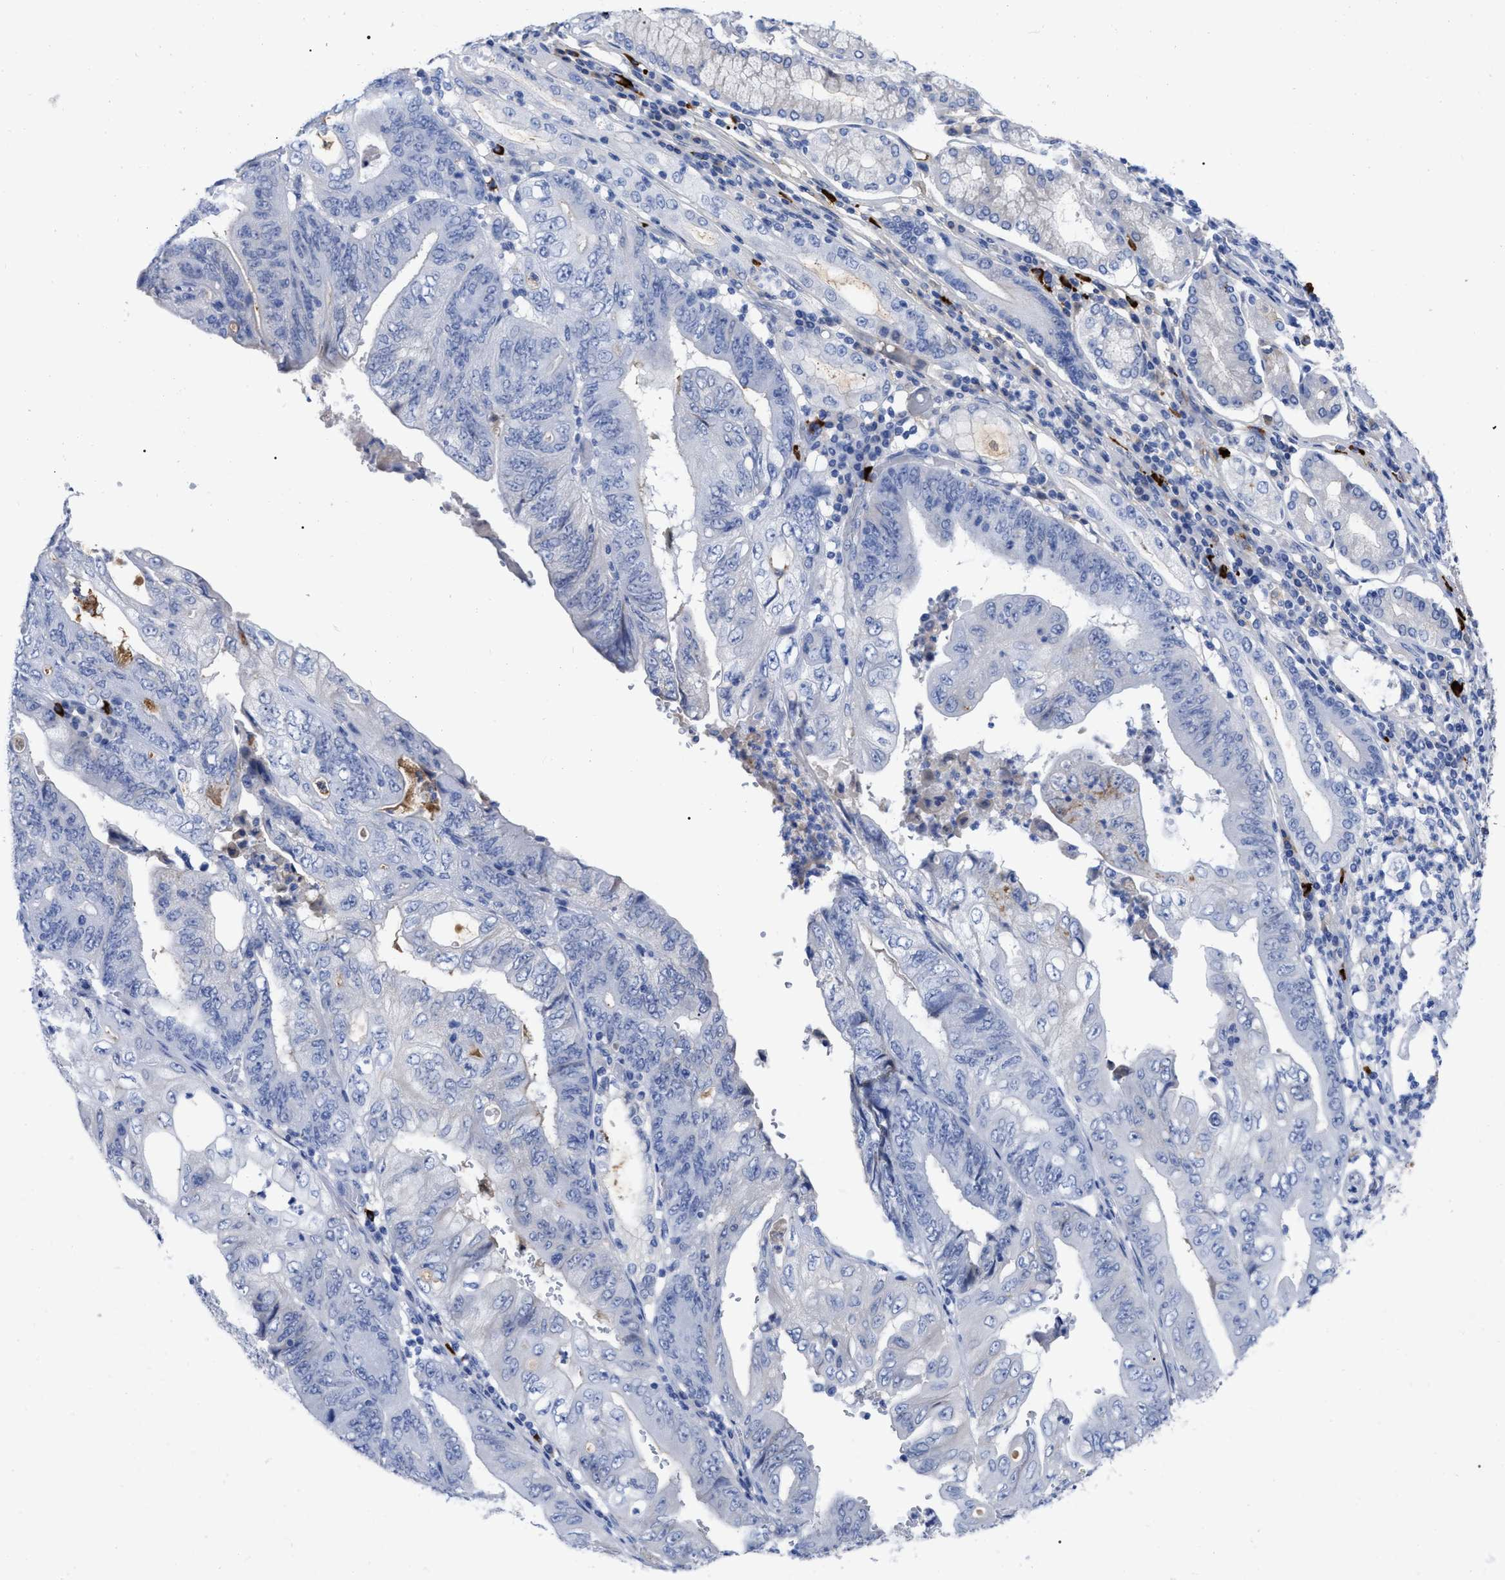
{"staining": {"intensity": "negative", "quantity": "none", "location": "none"}, "tissue": "stomach cancer", "cell_type": "Tumor cells", "image_type": "cancer", "snomed": [{"axis": "morphology", "description": "Adenocarcinoma, NOS"}, {"axis": "topography", "description": "Stomach"}], "caption": "Micrograph shows no significant protein expression in tumor cells of stomach adenocarcinoma. The staining is performed using DAB (3,3'-diaminobenzidine) brown chromogen with nuclei counter-stained in using hematoxylin.", "gene": "IGHV5-51", "patient": {"sex": "female", "age": 73}}